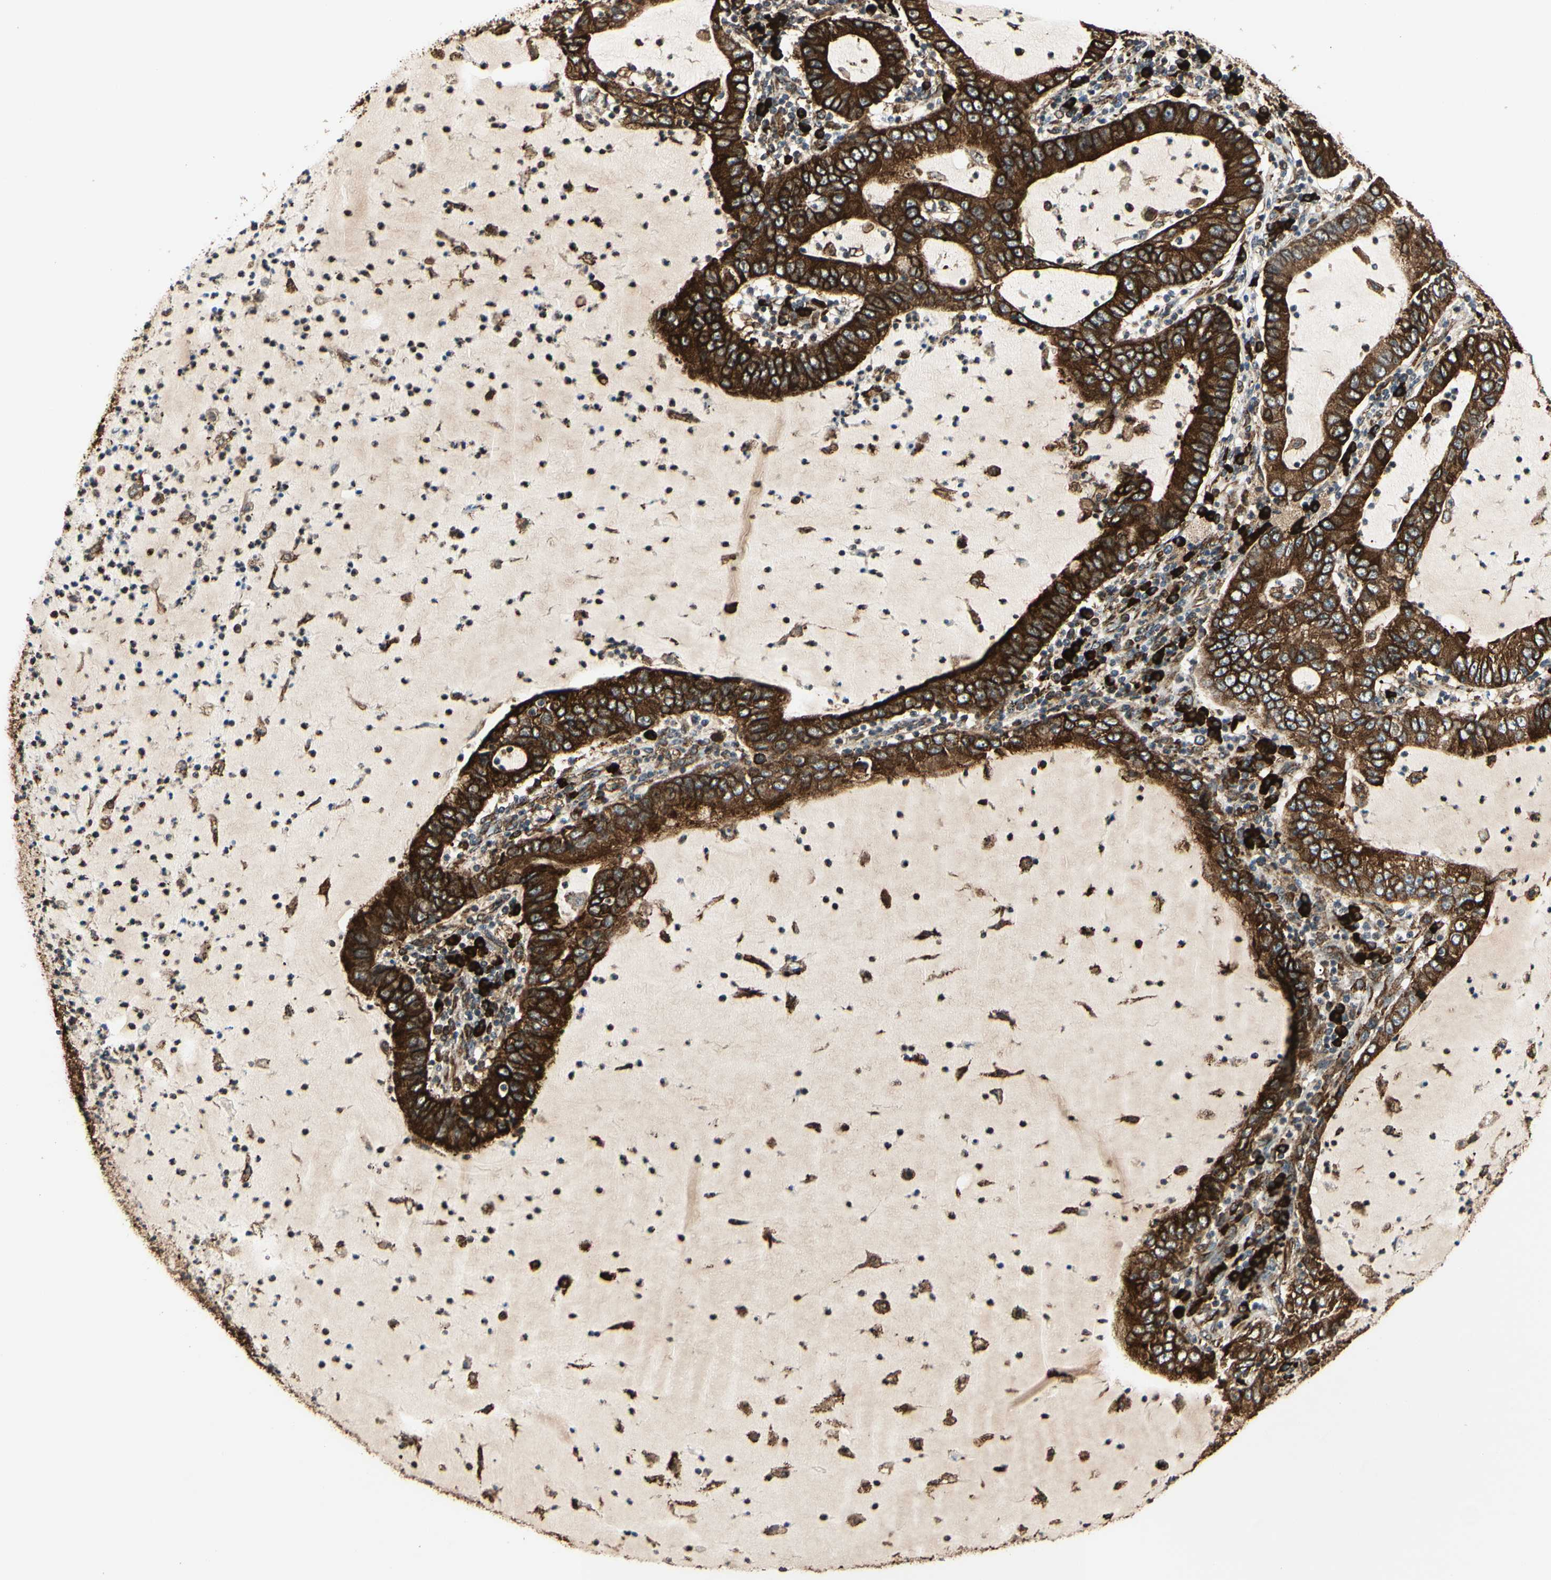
{"staining": {"intensity": "strong", "quantity": ">75%", "location": "cytoplasmic/membranous"}, "tissue": "lung cancer", "cell_type": "Tumor cells", "image_type": "cancer", "snomed": [{"axis": "morphology", "description": "Adenocarcinoma, NOS"}, {"axis": "topography", "description": "Lung"}], "caption": "Immunohistochemistry of adenocarcinoma (lung) displays high levels of strong cytoplasmic/membranous expression in about >75% of tumor cells.", "gene": "HSP90B1", "patient": {"sex": "female", "age": 51}}